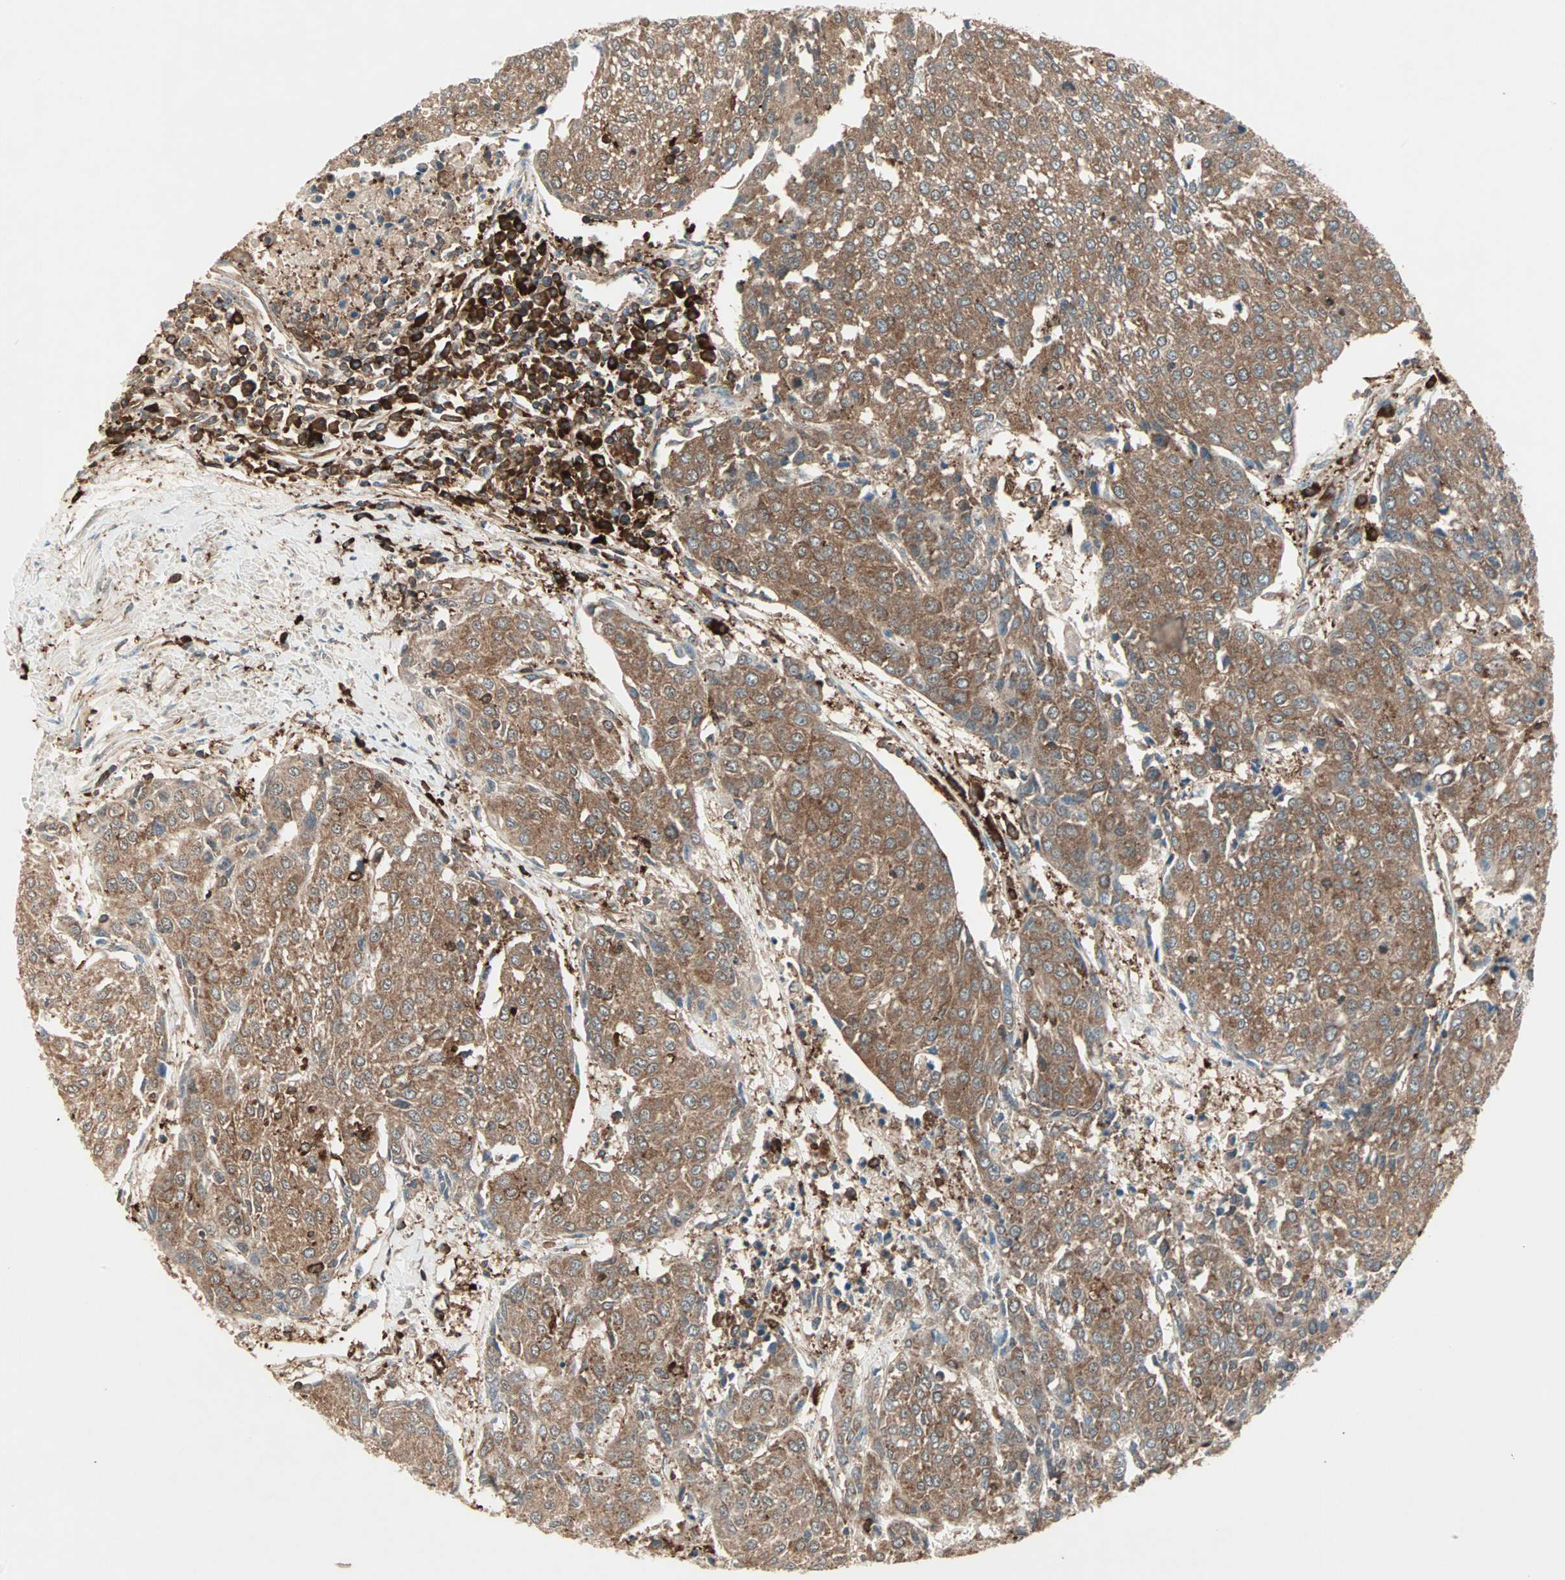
{"staining": {"intensity": "moderate", "quantity": ">75%", "location": "cytoplasmic/membranous"}, "tissue": "urothelial cancer", "cell_type": "Tumor cells", "image_type": "cancer", "snomed": [{"axis": "morphology", "description": "Urothelial carcinoma, High grade"}, {"axis": "topography", "description": "Urinary bladder"}], "caption": "The micrograph demonstrates a brown stain indicating the presence of a protein in the cytoplasmic/membranous of tumor cells in urothelial cancer.", "gene": "MMP3", "patient": {"sex": "female", "age": 85}}